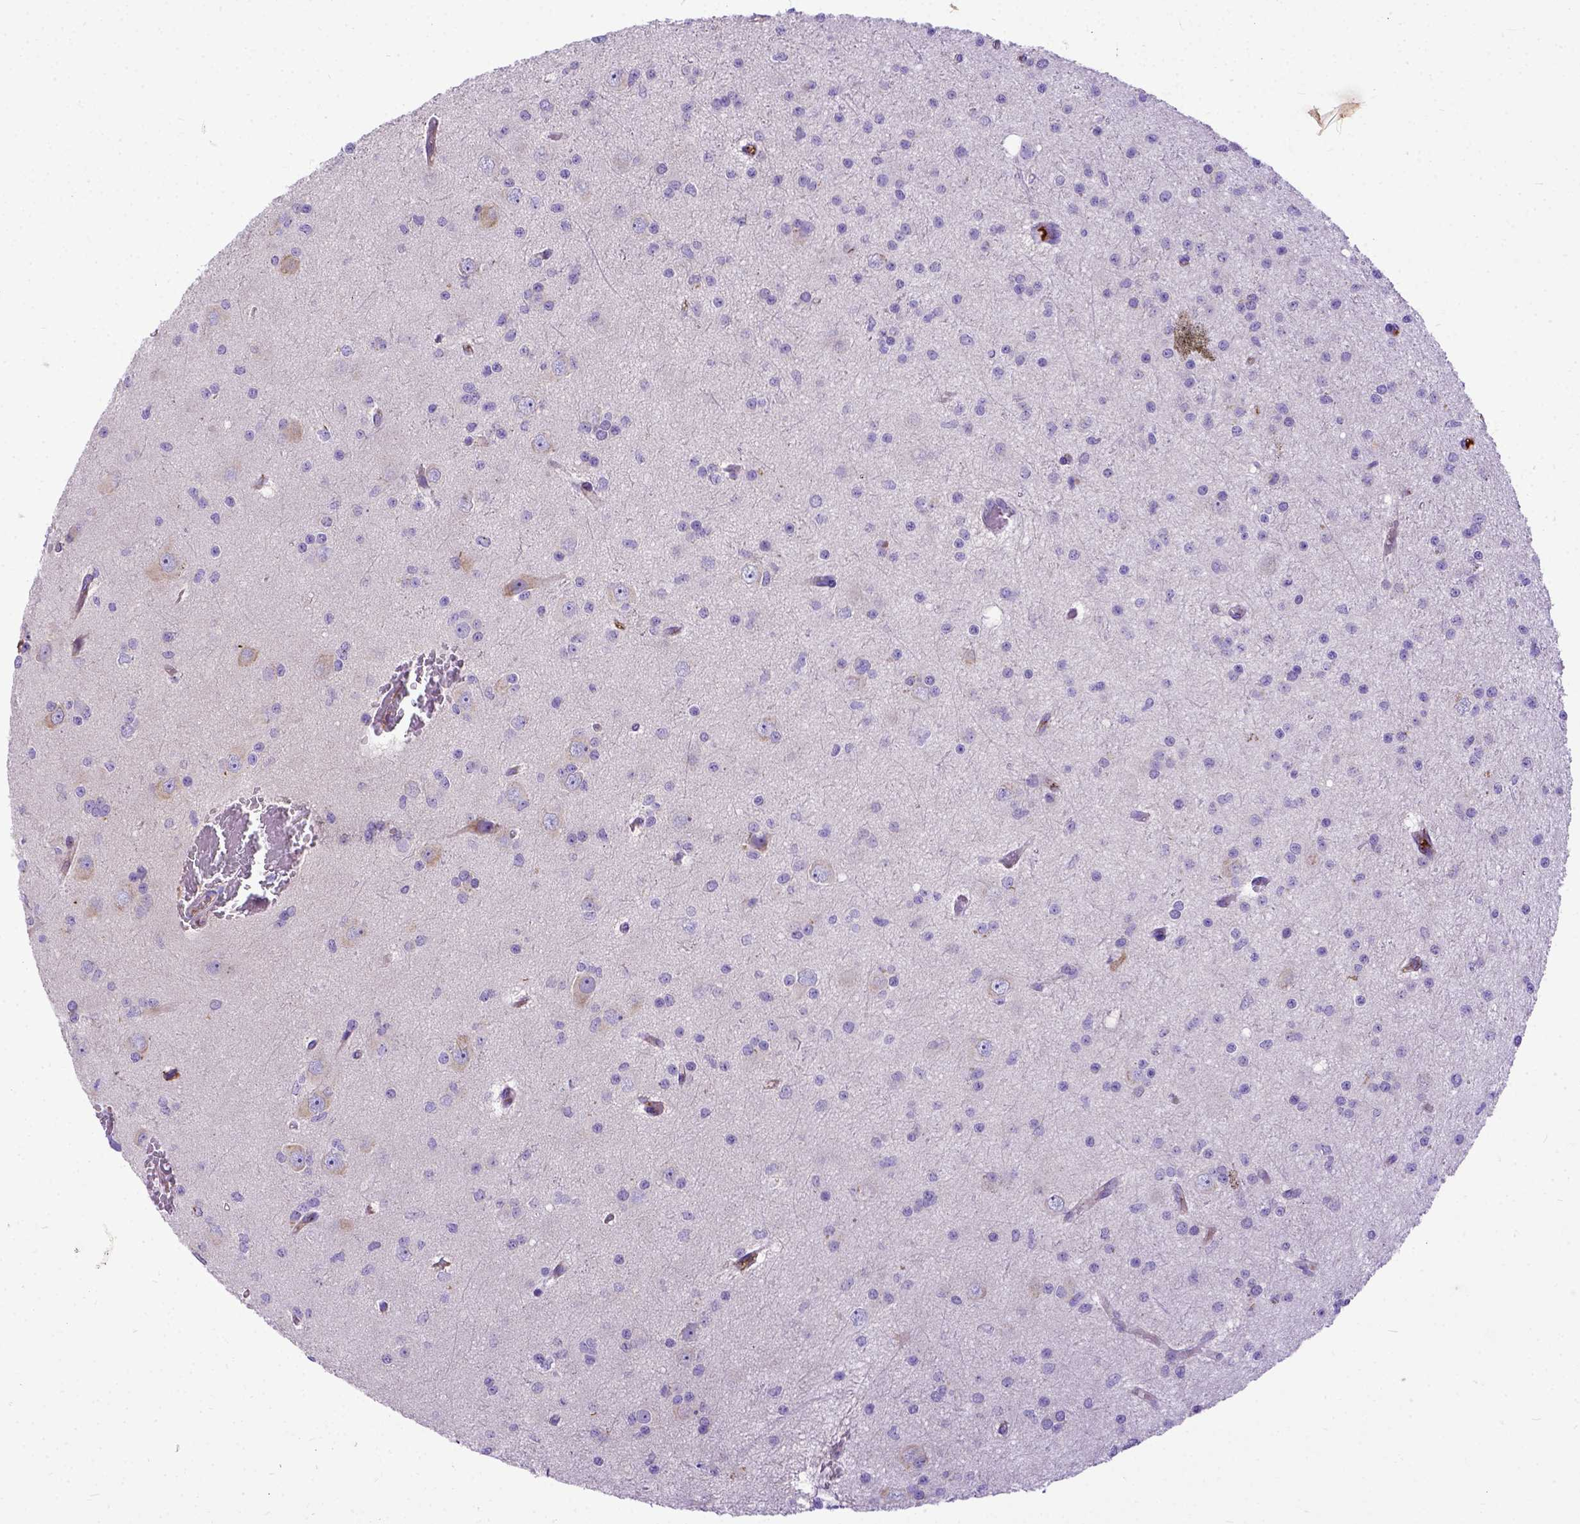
{"staining": {"intensity": "negative", "quantity": "none", "location": "none"}, "tissue": "glioma", "cell_type": "Tumor cells", "image_type": "cancer", "snomed": [{"axis": "morphology", "description": "Glioma, malignant, Low grade"}, {"axis": "topography", "description": "Brain"}], "caption": "Tumor cells show no significant protein staining in glioma.", "gene": "CFAP300", "patient": {"sex": "male", "age": 27}}